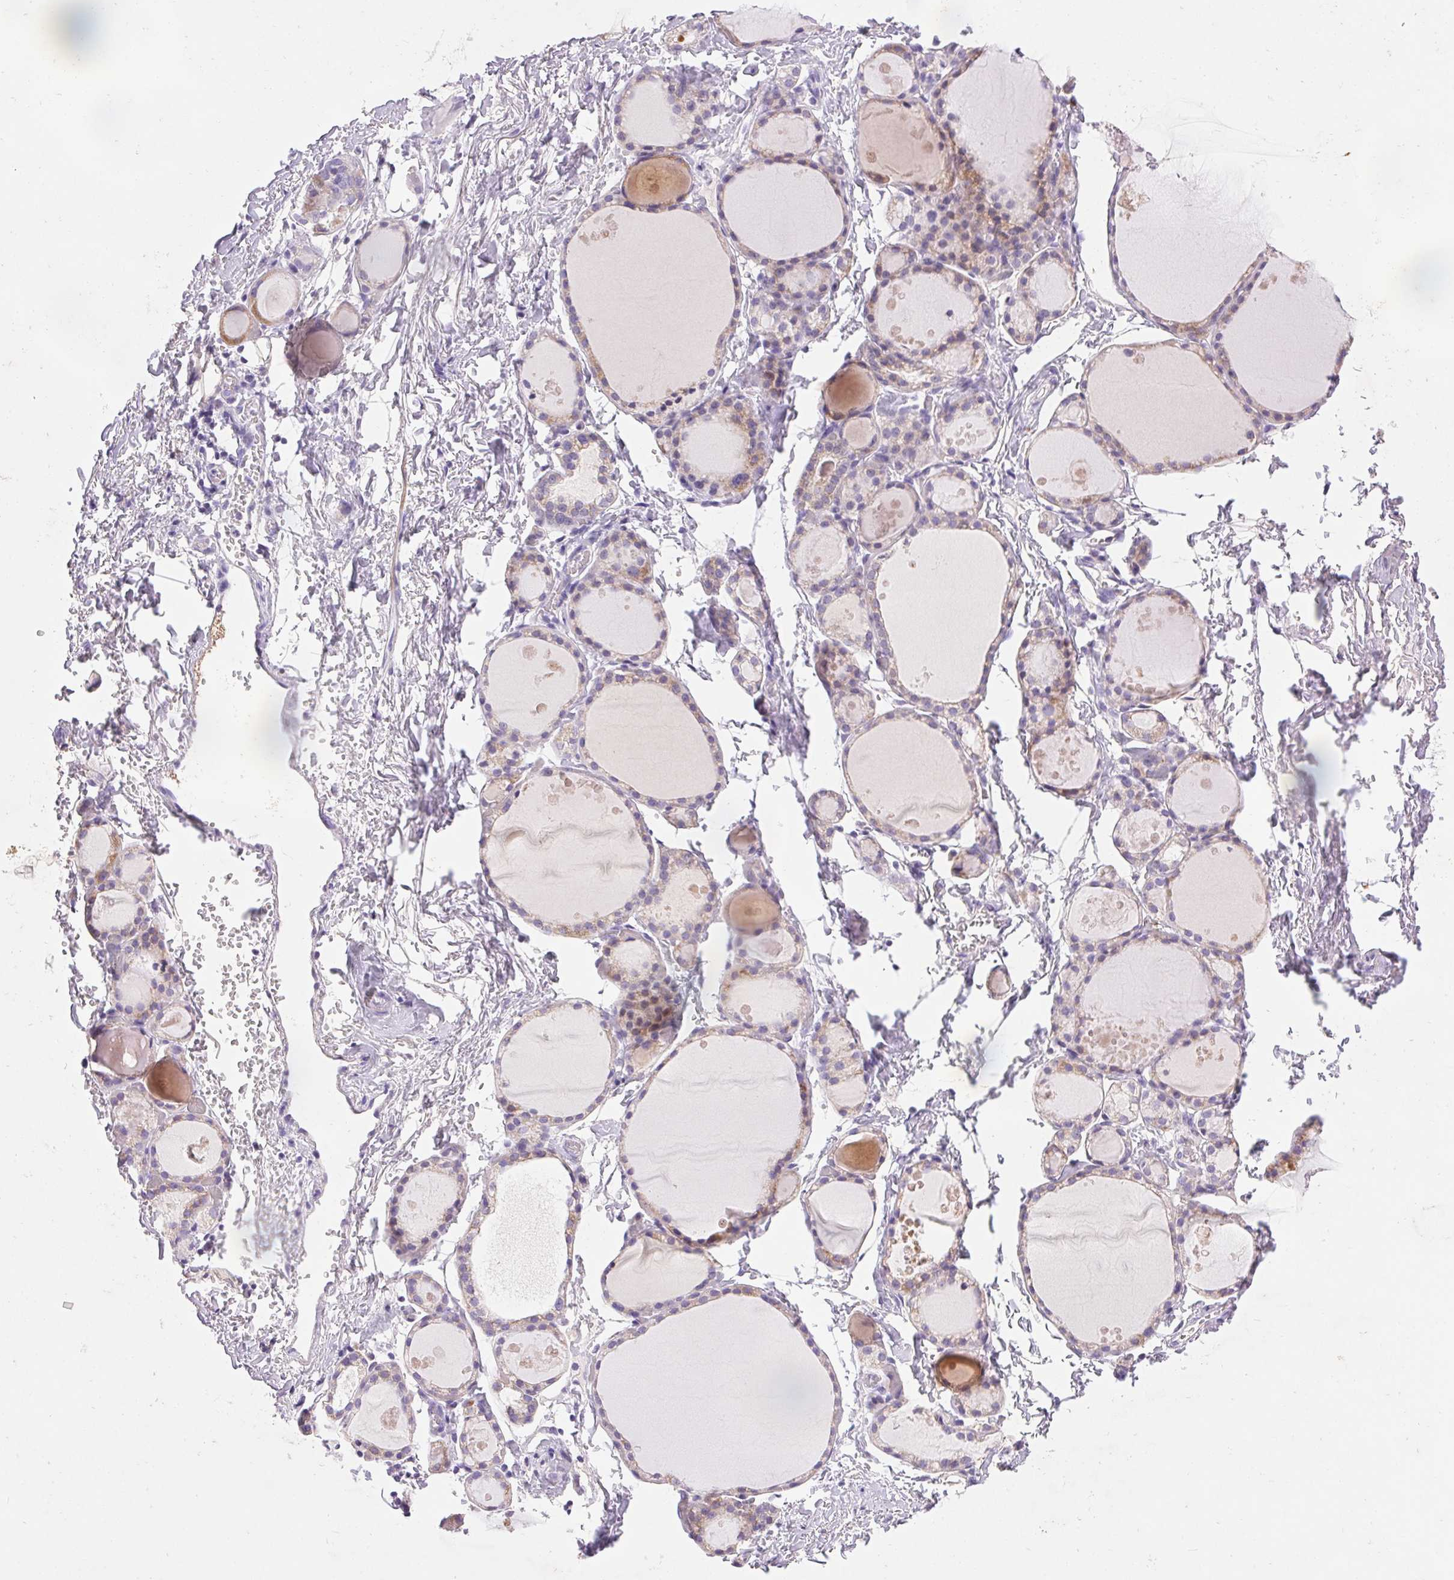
{"staining": {"intensity": "weak", "quantity": "25%-75%", "location": "cytoplasmic/membranous"}, "tissue": "thyroid gland", "cell_type": "Glandular cells", "image_type": "normal", "snomed": [{"axis": "morphology", "description": "Normal tissue, NOS"}, {"axis": "topography", "description": "Thyroid gland"}], "caption": "The micrograph displays immunohistochemical staining of benign thyroid gland. There is weak cytoplasmic/membranous positivity is seen in about 25%-75% of glandular cells.", "gene": "ARHGAP11B", "patient": {"sex": "male", "age": 68}}